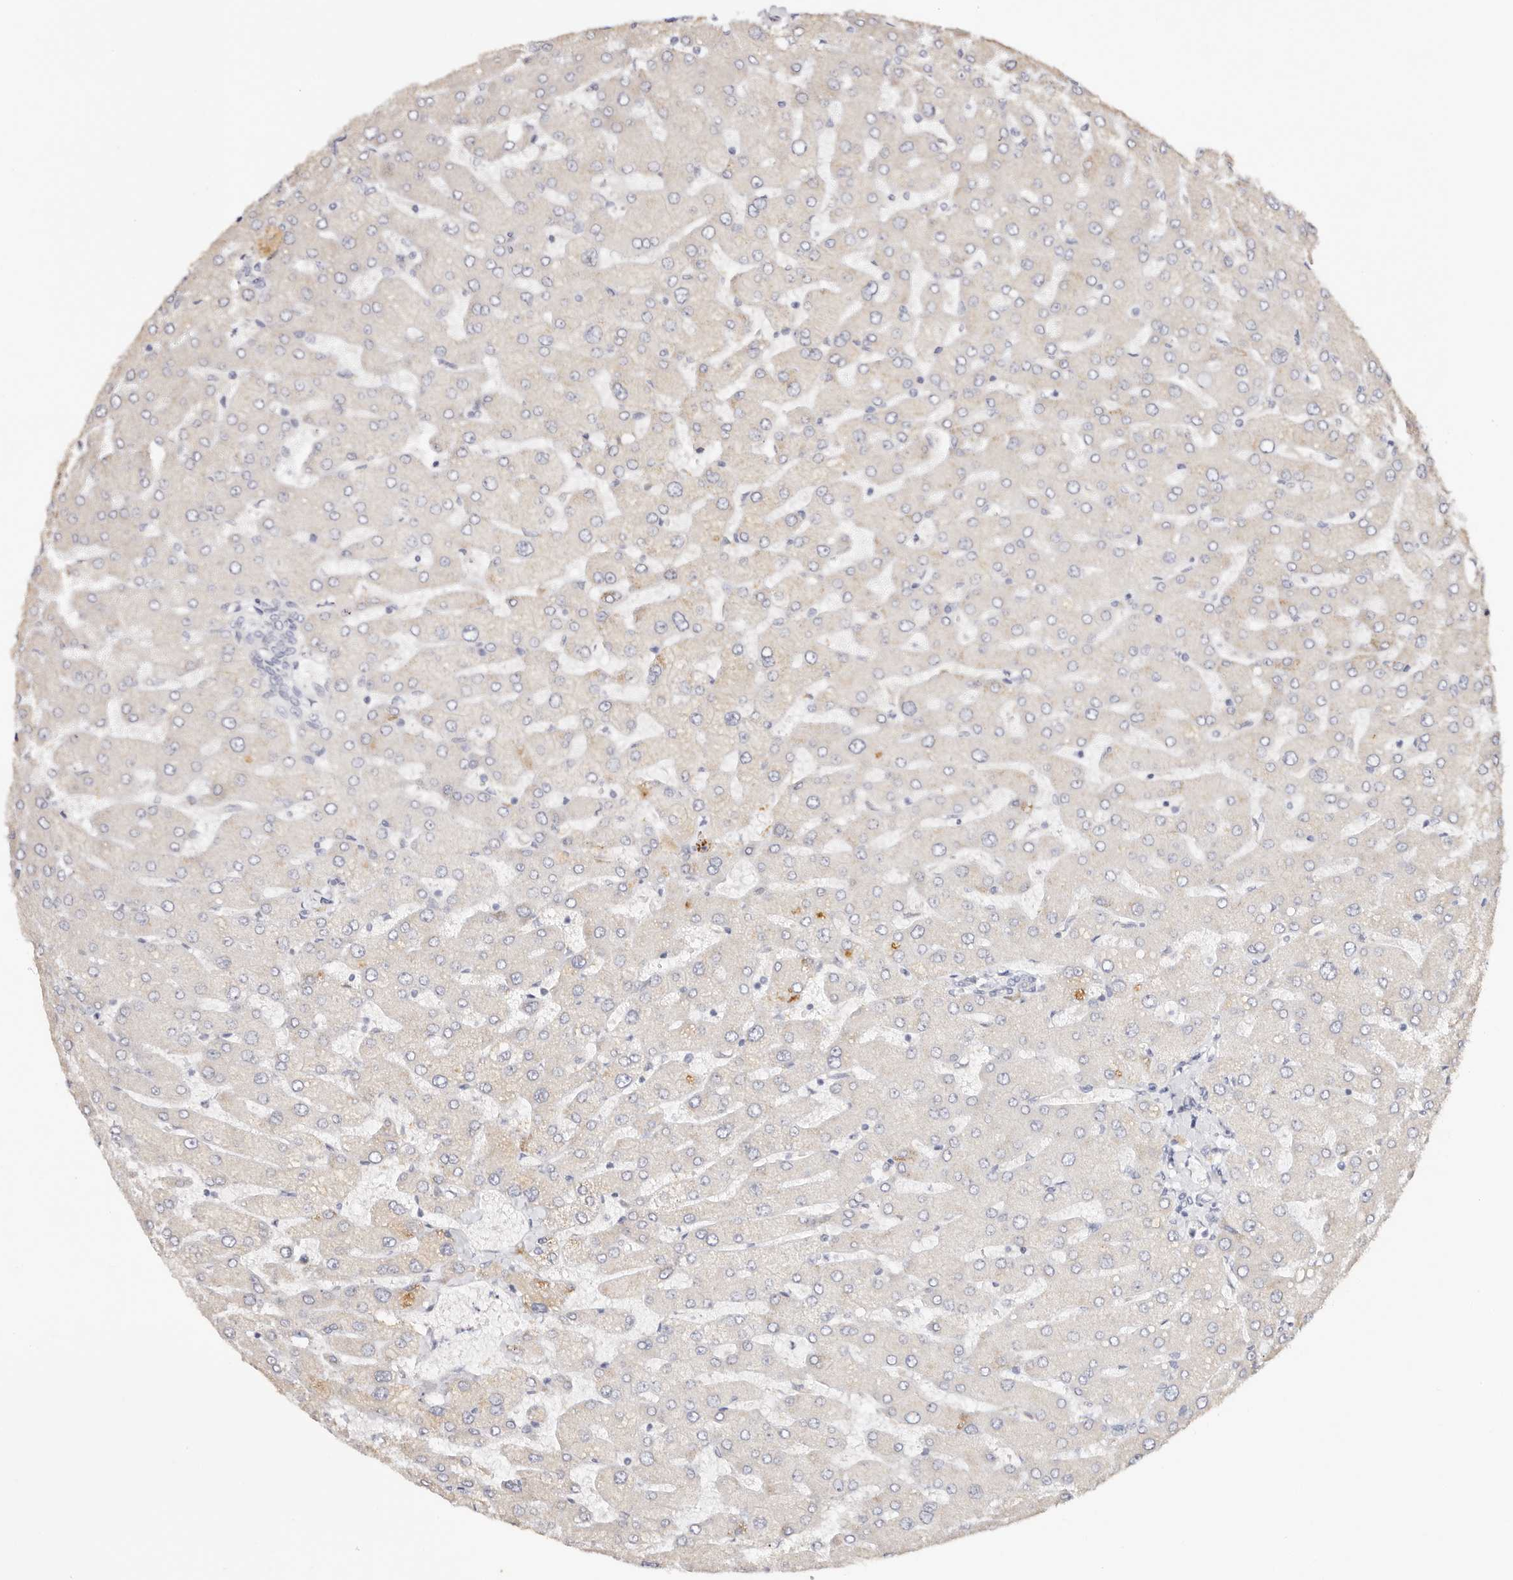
{"staining": {"intensity": "negative", "quantity": "none", "location": "none"}, "tissue": "liver", "cell_type": "Cholangiocytes", "image_type": "normal", "snomed": [{"axis": "morphology", "description": "Normal tissue, NOS"}, {"axis": "topography", "description": "Liver"}], "caption": "Immunohistochemistry of unremarkable liver exhibits no staining in cholangiocytes. (Brightfield microscopy of DAB immunohistochemistry (IHC) at high magnification).", "gene": "DNASE1", "patient": {"sex": "male", "age": 55}}